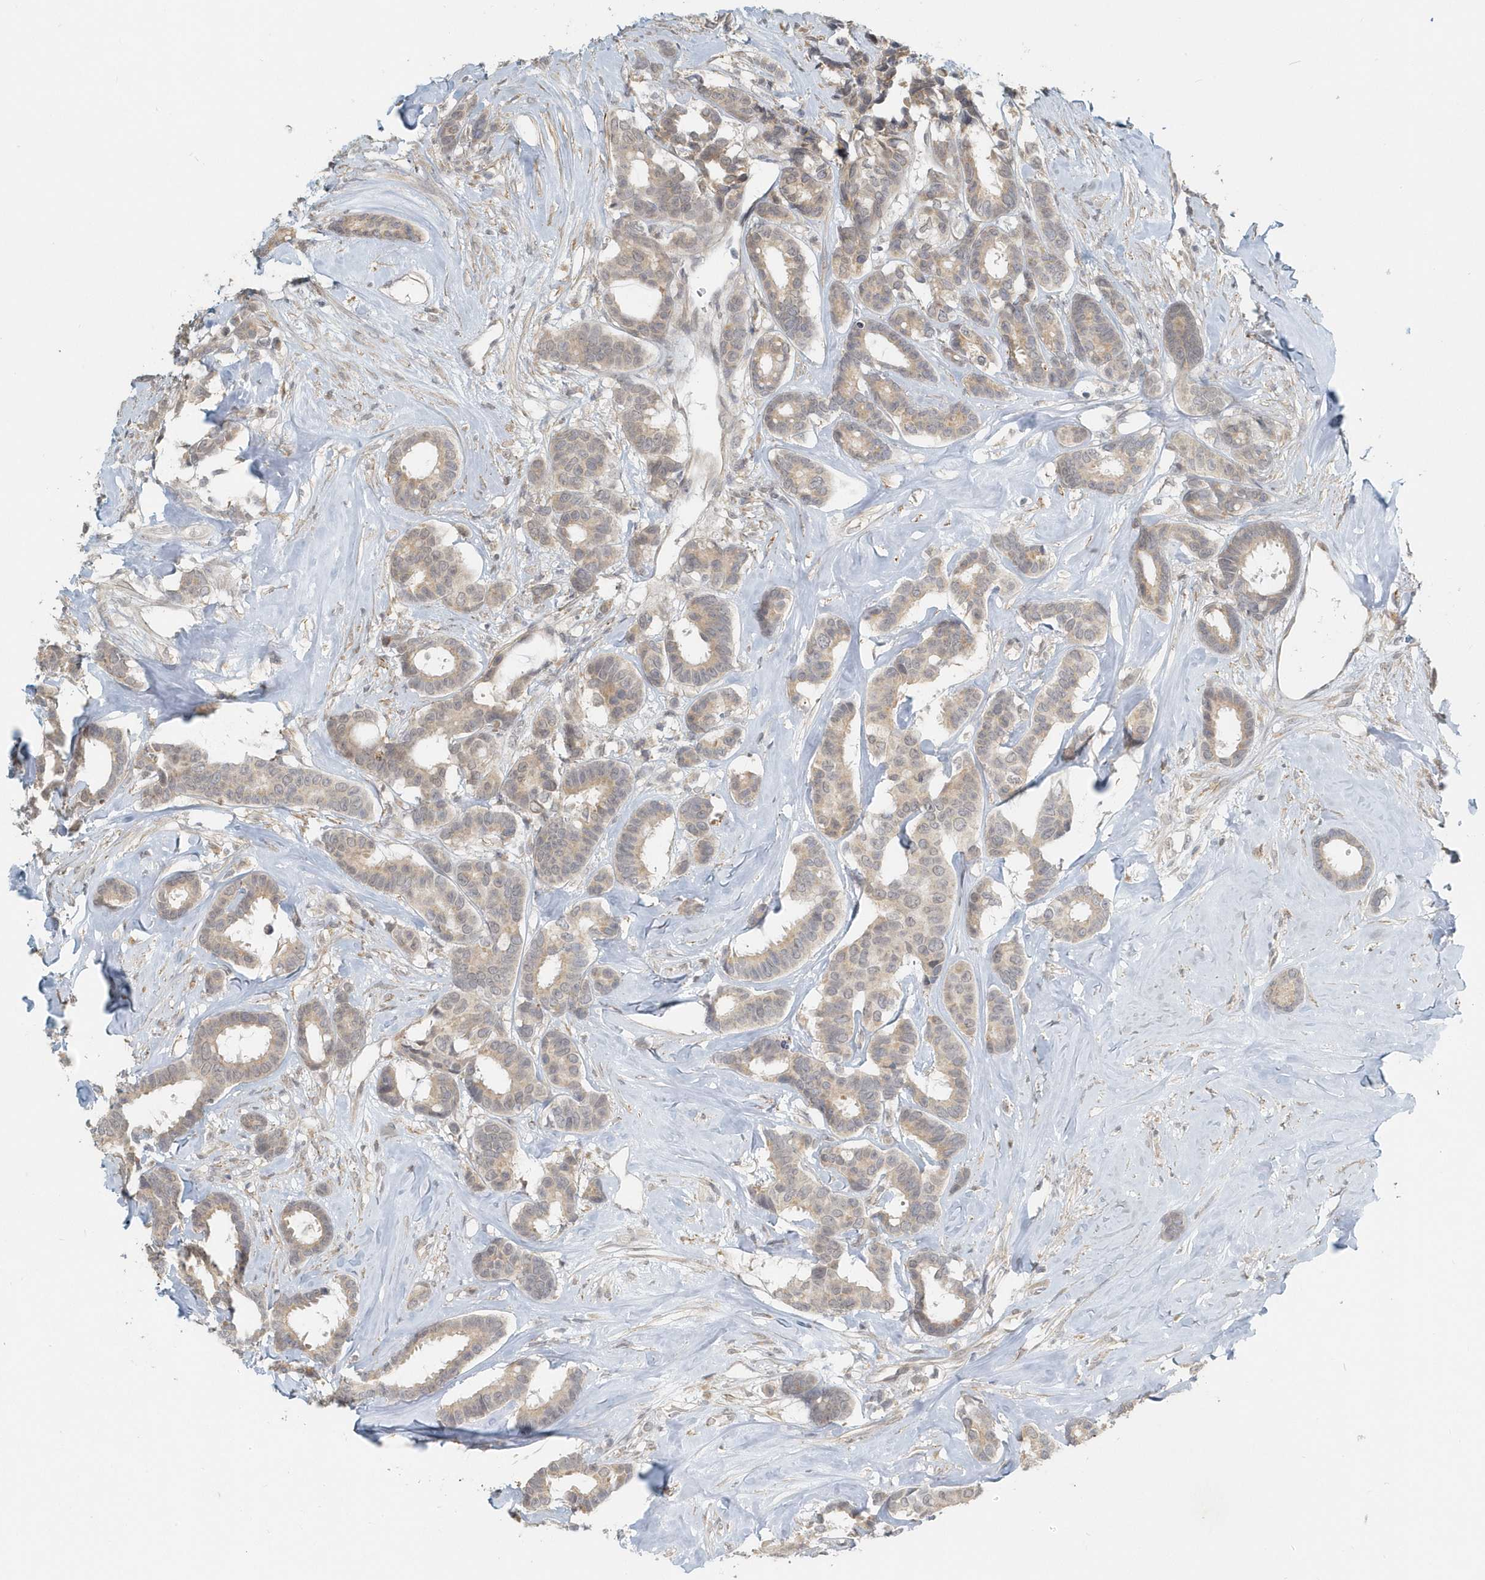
{"staining": {"intensity": "weak", "quantity": "25%-75%", "location": "cytoplasmic/membranous"}, "tissue": "breast cancer", "cell_type": "Tumor cells", "image_type": "cancer", "snomed": [{"axis": "morphology", "description": "Duct carcinoma"}, {"axis": "topography", "description": "Breast"}], "caption": "IHC histopathology image of neoplastic tissue: human infiltrating ductal carcinoma (breast) stained using immunohistochemistry reveals low levels of weak protein expression localized specifically in the cytoplasmic/membranous of tumor cells, appearing as a cytoplasmic/membranous brown color.", "gene": "NAPB", "patient": {"sex": "female", "age": 87}}